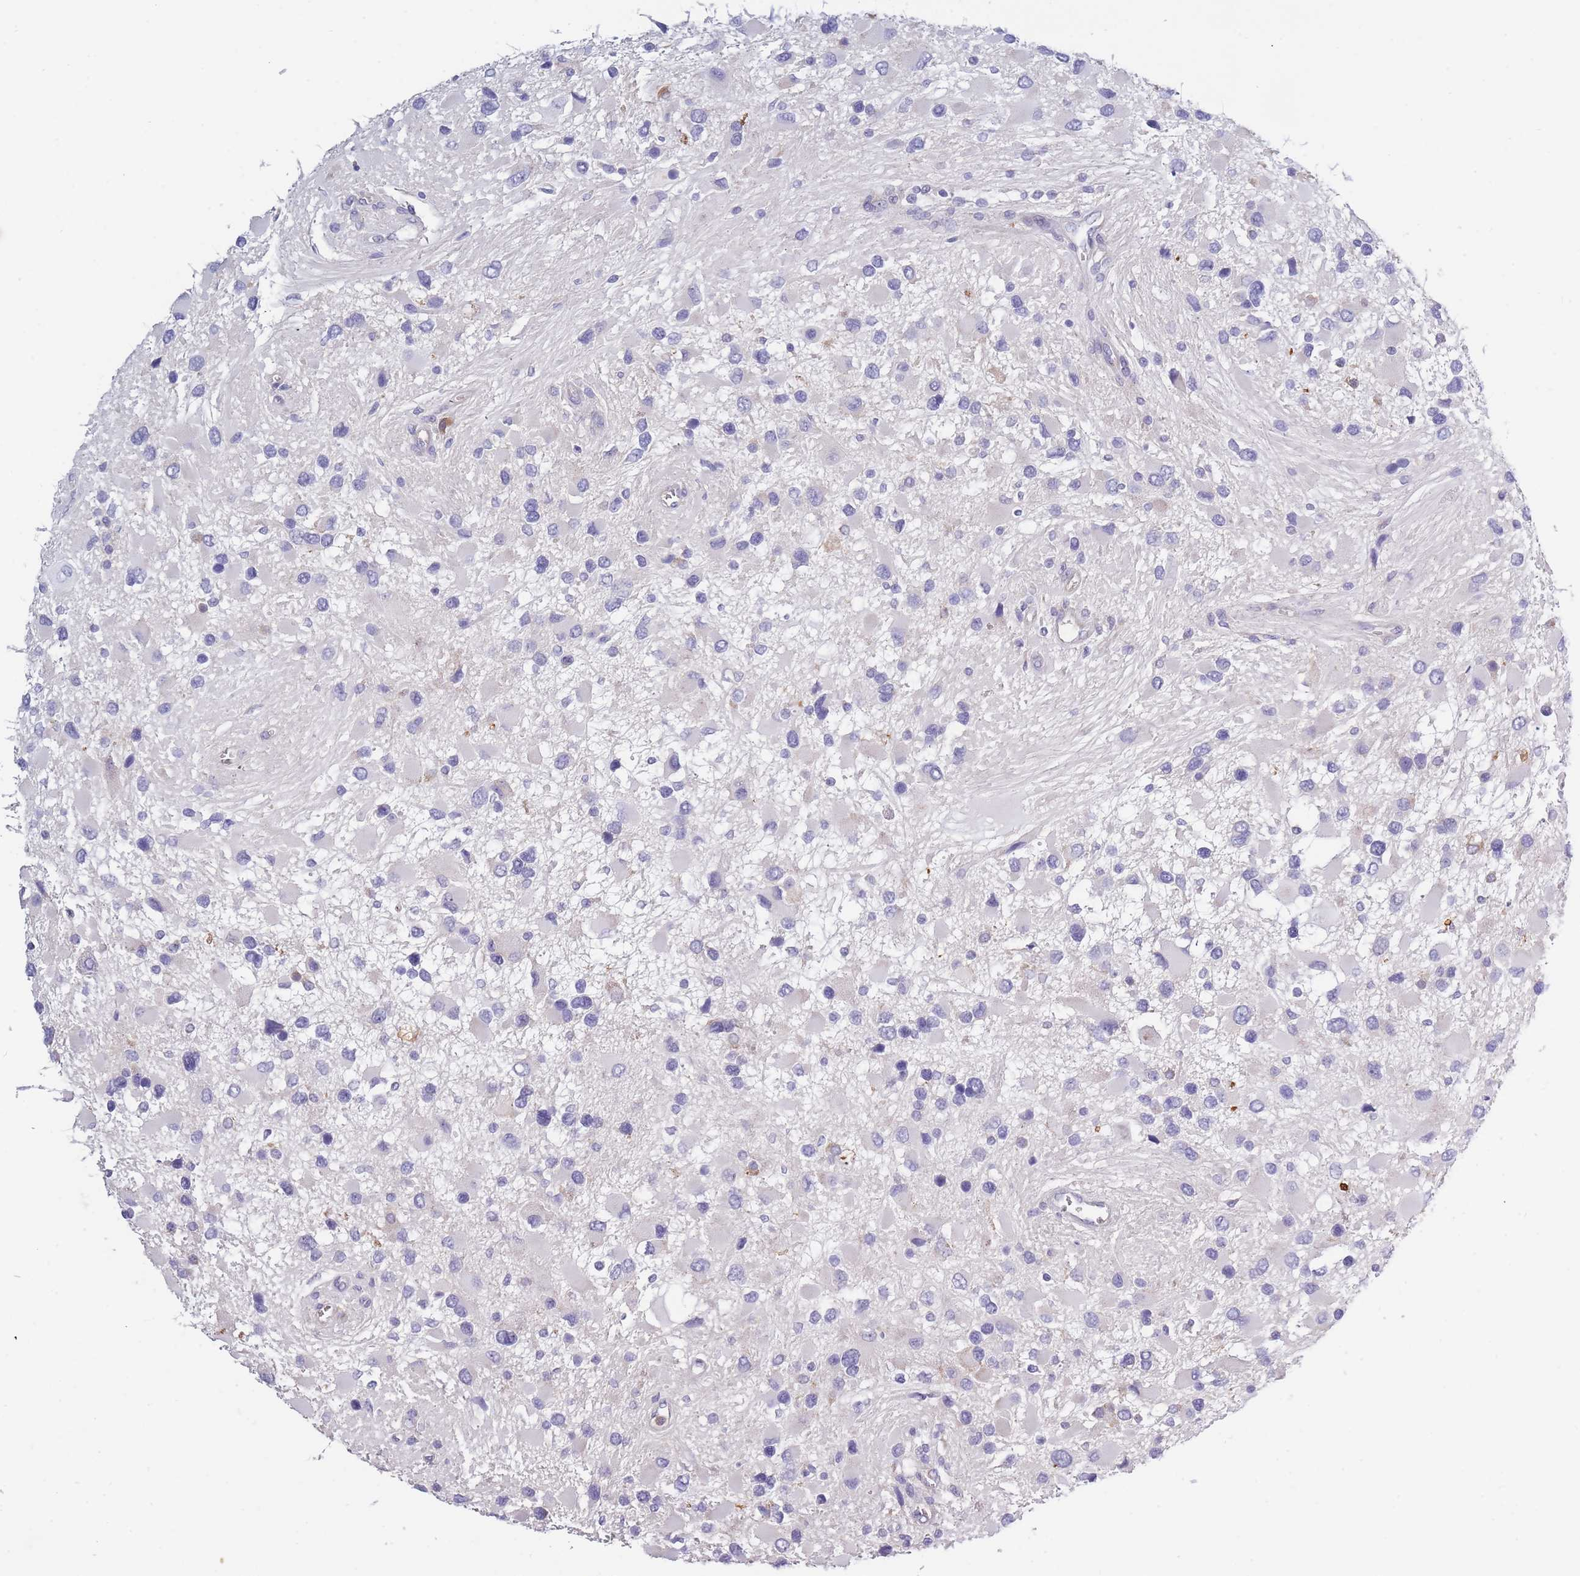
{"staining": {"intensity": "negative", "quantity": "none", "location": "none"}, "tissue": "glioma", "cell_type": "Tumor cells", "image_type": "cancer", "snomed": [{"axis": "morphology", "description": "Glioma, malignant, High grade"}, {"axis": "topography", "description": "Brain"}], "caption": "High-grade glioma (malignant) stained for a protein using immunohistochemistry displays no positivity tumor cells.", "gene": "NDUFAF6", "patient": {"sex": "male", "age": 53}}